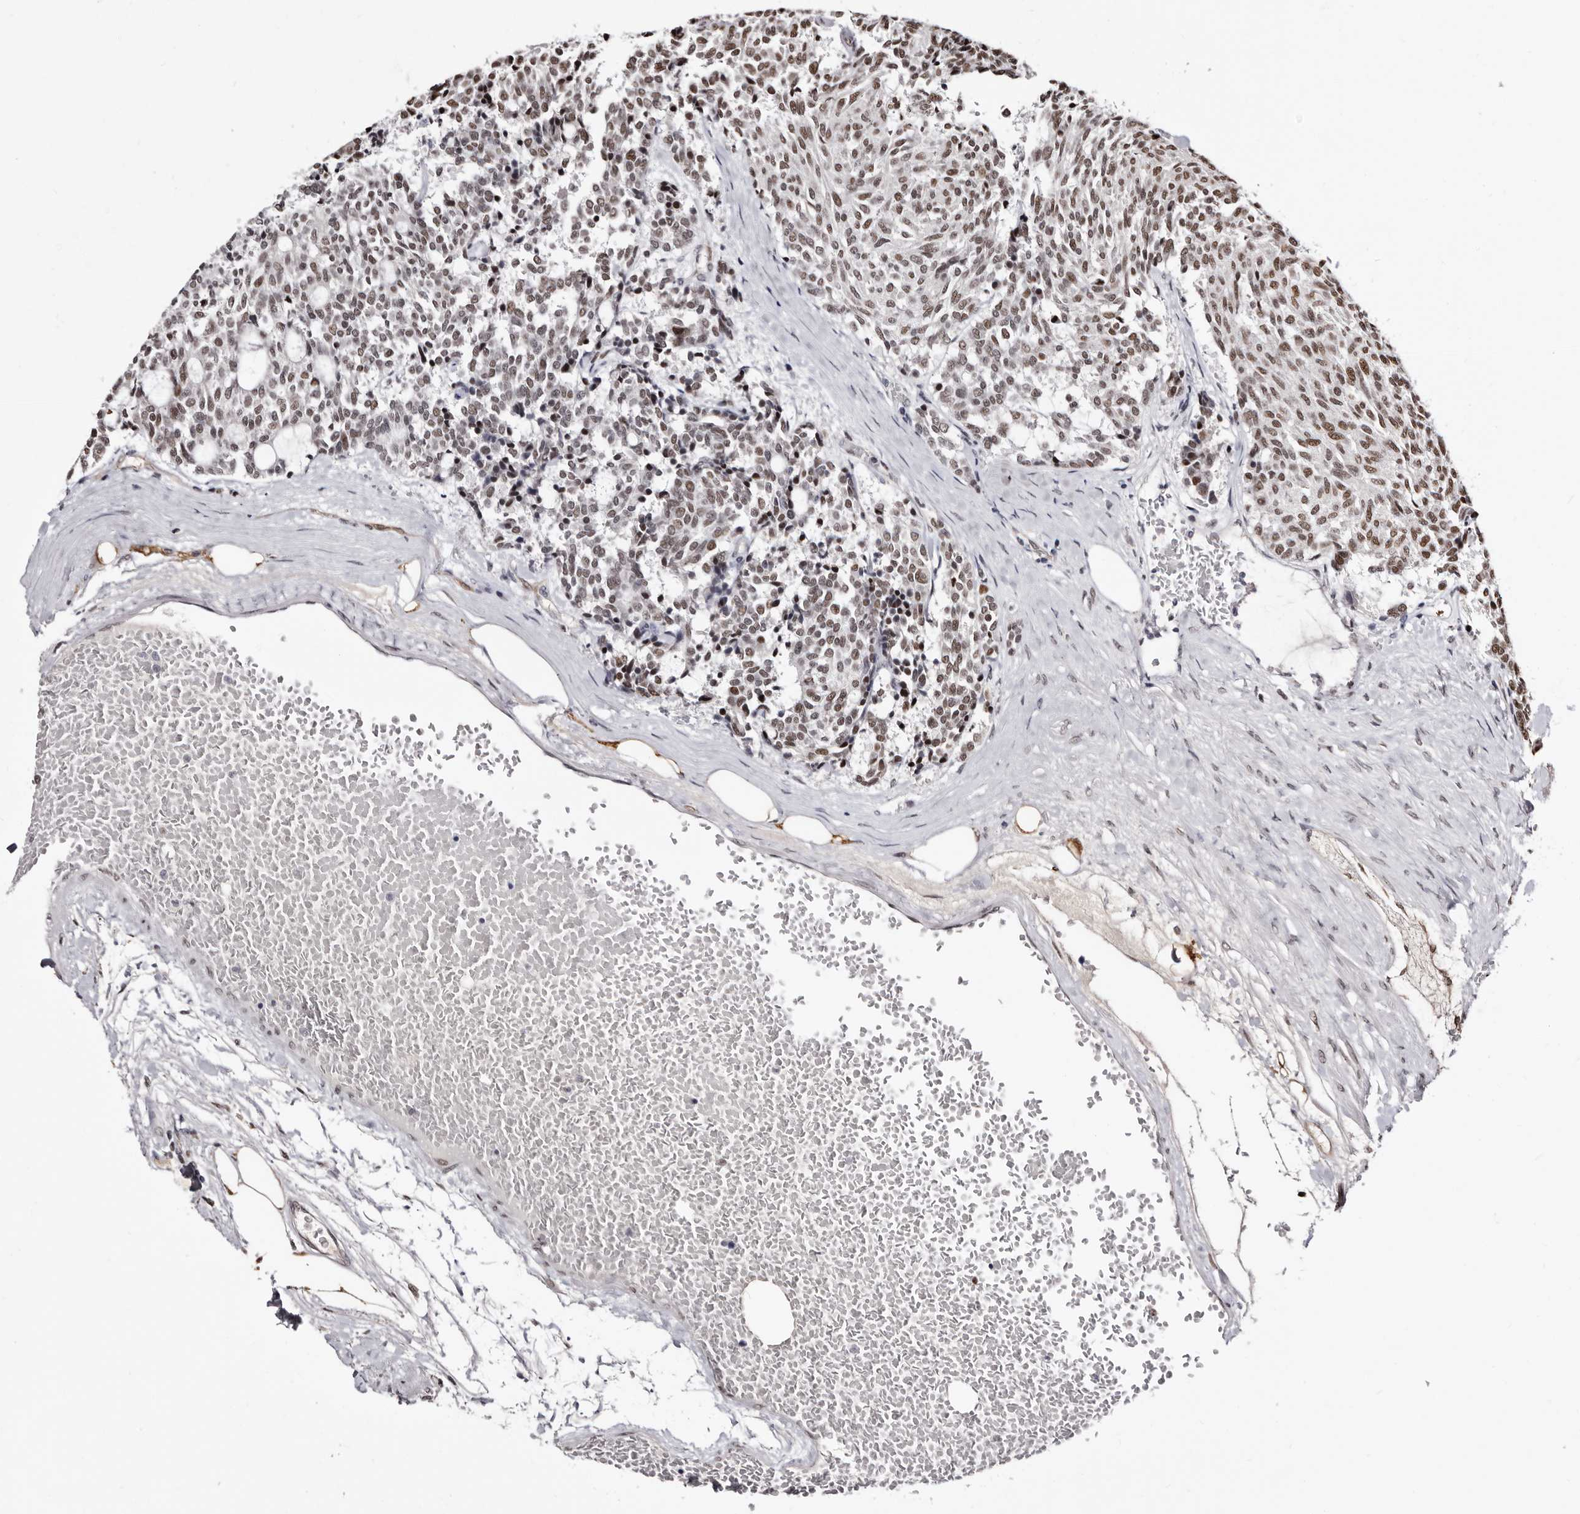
{"staining": {"intensity": "moderate", "quantity": ">75%", "location": "nuclear"}, "tissue": "carcinoid", "cell_type": "Tumor cells", "image_type": "cancer", "snomed": [{"axis": "morphology", "description": "Carcinoid, malignant, NOS"}, {"axis": "topography", "description": "Pancreas"}], "caption": "Immunohistochemistry (IHC) of carcinoid (malignant) shows medium levels of moderate nuclear expression in about >75% of tumor cells. Using DAB (3,3'-diaminobenzidine) (brown) and hematoxylin (blue) stains, captured at high magnification using brightfield microscopy.", "gene": "ANAPC11", "patient": {"sex": "female", "age": 54}}